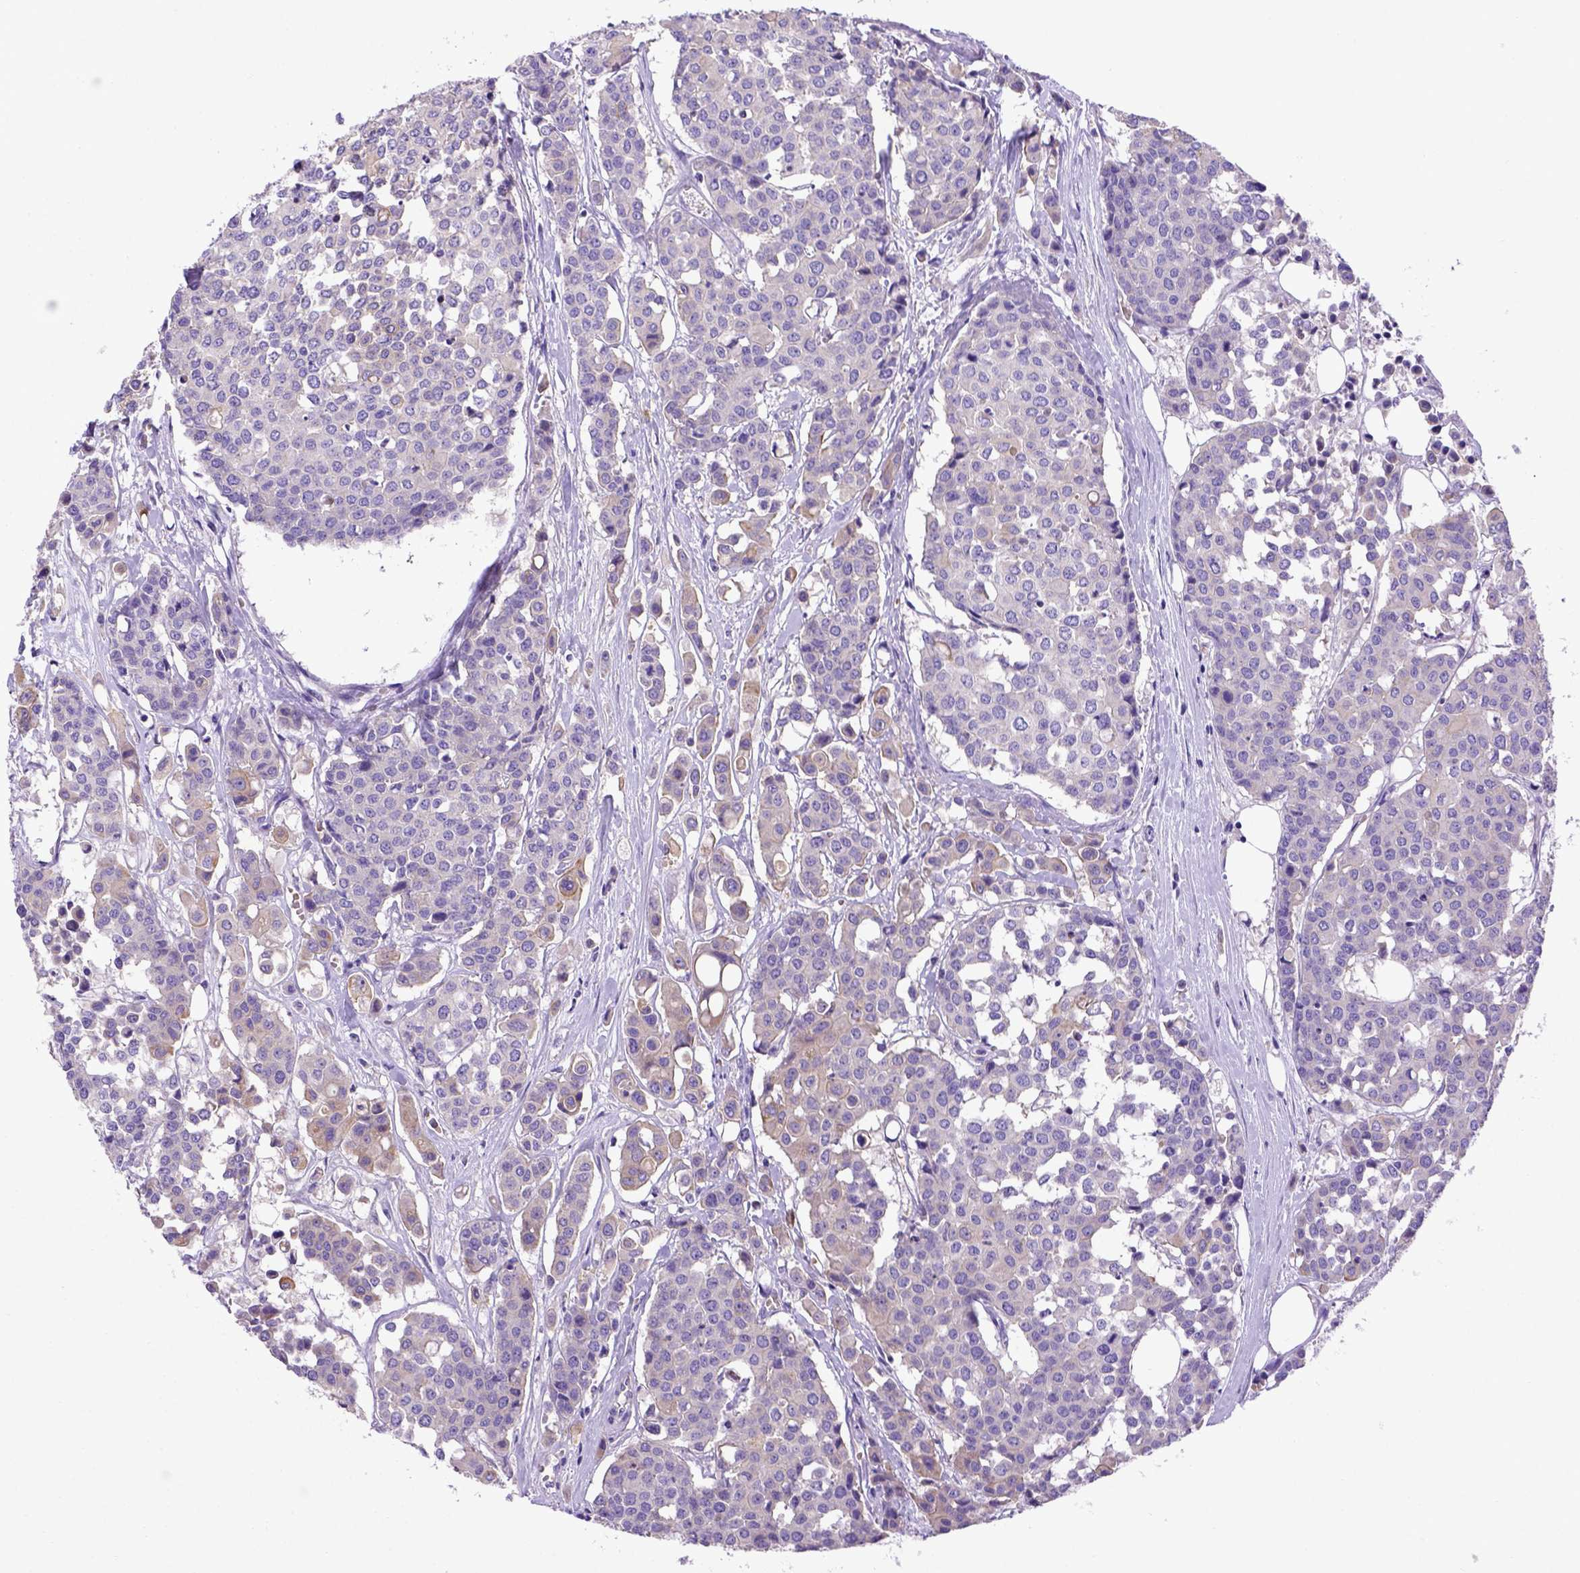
{"staining": {"intensity": "weak", "quantity": "<25%", "location": "cytoplasmic/membranous"}, "tissue": "carcinoid", "cell_type": "Tumor cells", "image_type": "cancer", "snomed": [{"axis": "morphology", "description": "Carcinoid, malignant, NOS"}, {"axis": "topography", "description": "Colon"}], "caption": "IHC image of neoplastic tissue: malignant carcinoid stained with DAB (3,3'-diaminobenzidine) displays no significant protein staining in tumor cells.", "gene": "ADAM12", "patient": {"sex": "male", "age": 81}}